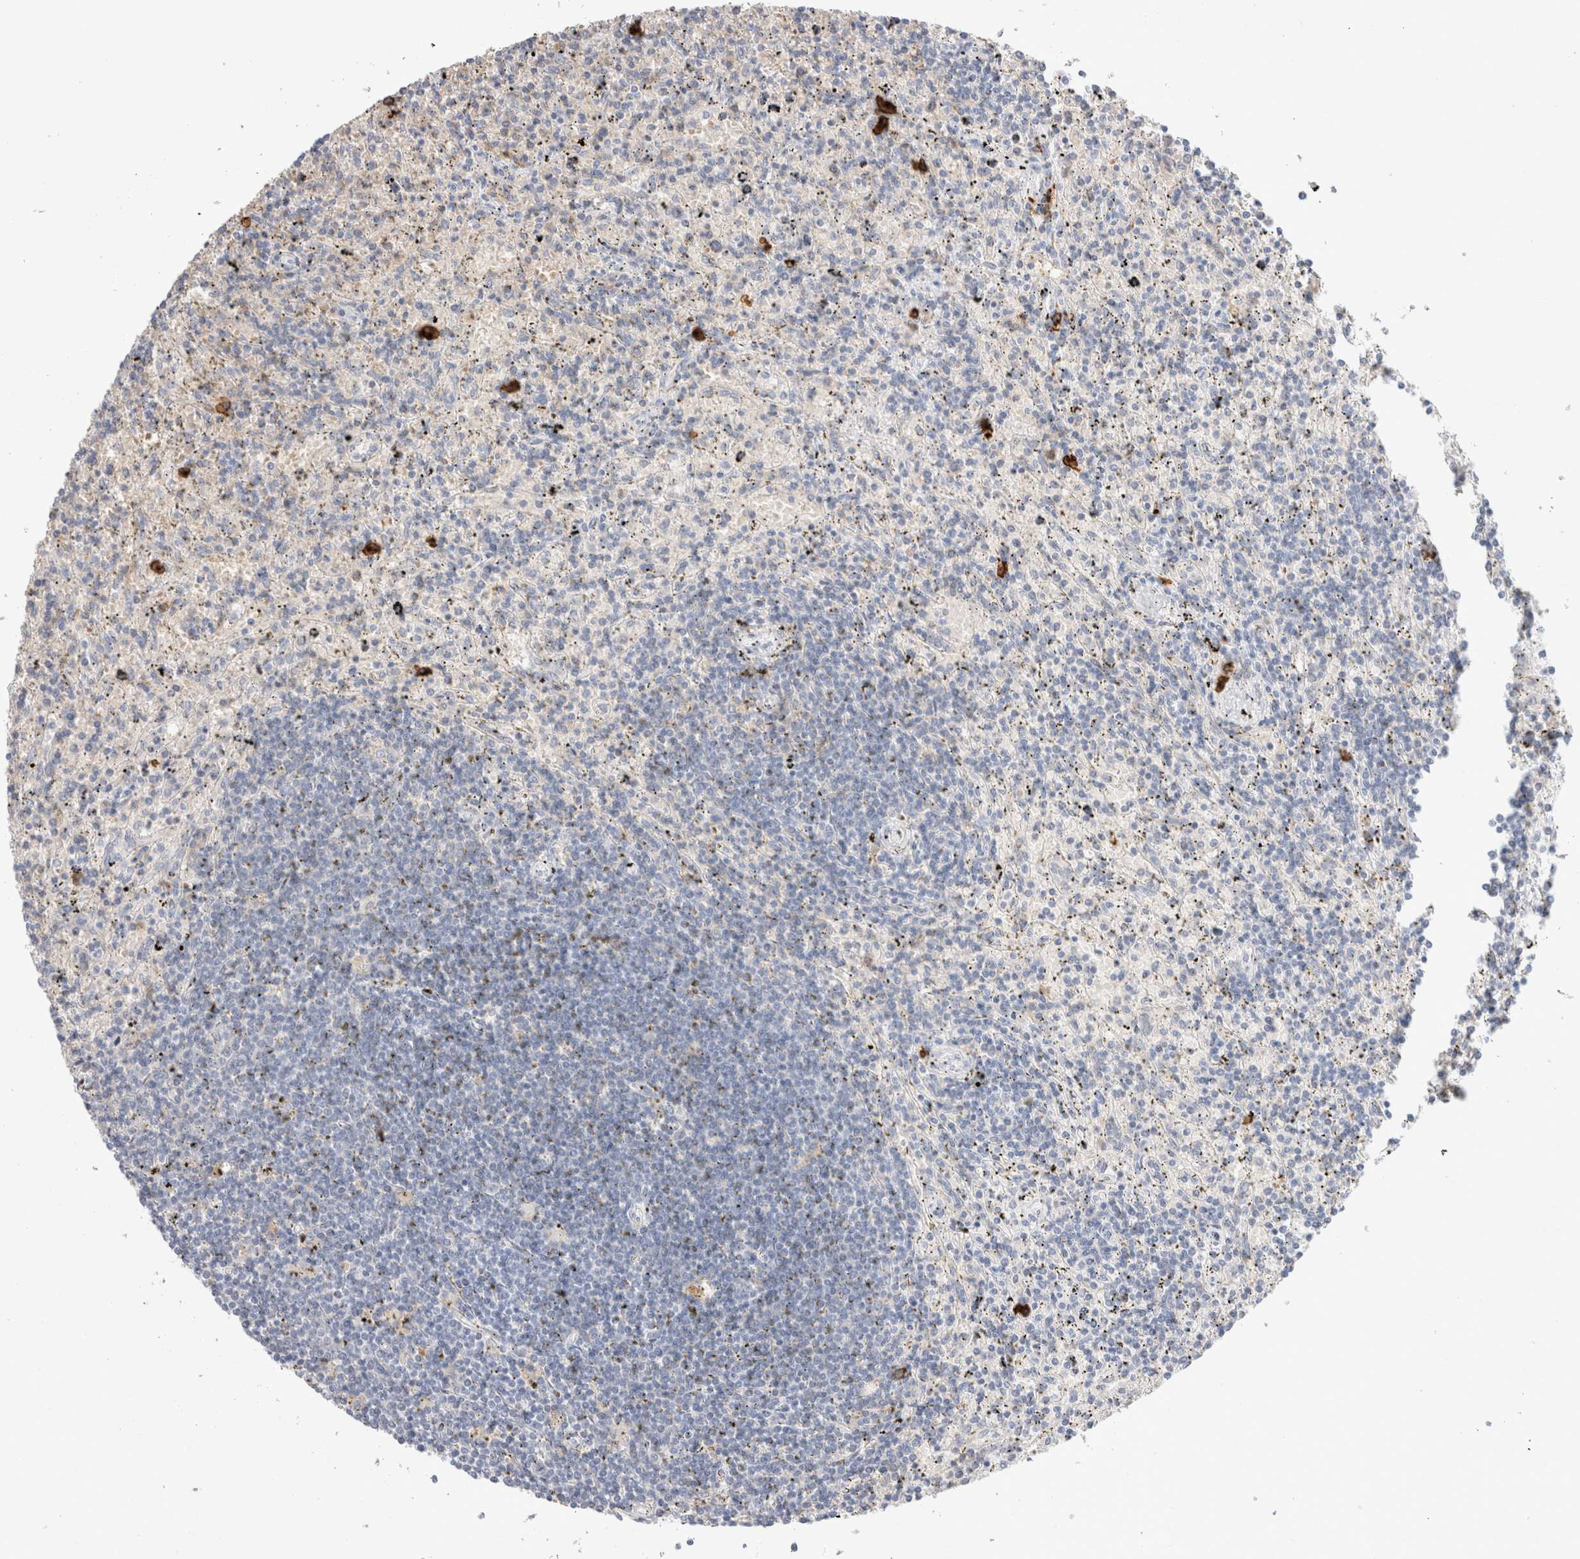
{"staining": {"intensity": "negative", "quantity": "none", "location": "none"}, "tissue": "lymphoma", "cell_type": "Tumor cells", "image_type": "cancer", "snomed": [{"axis": "morphology", "description": "Malignant lymphoma, non-Hodgkin's type, Low grade"}, {"axis": "topography", "description": "Spleen"}], "caption": "Tumor cells are negative for brown protein staining in lymphoma.", "gene": "CD38", "patient": {"sex": "male", "age": 76}}